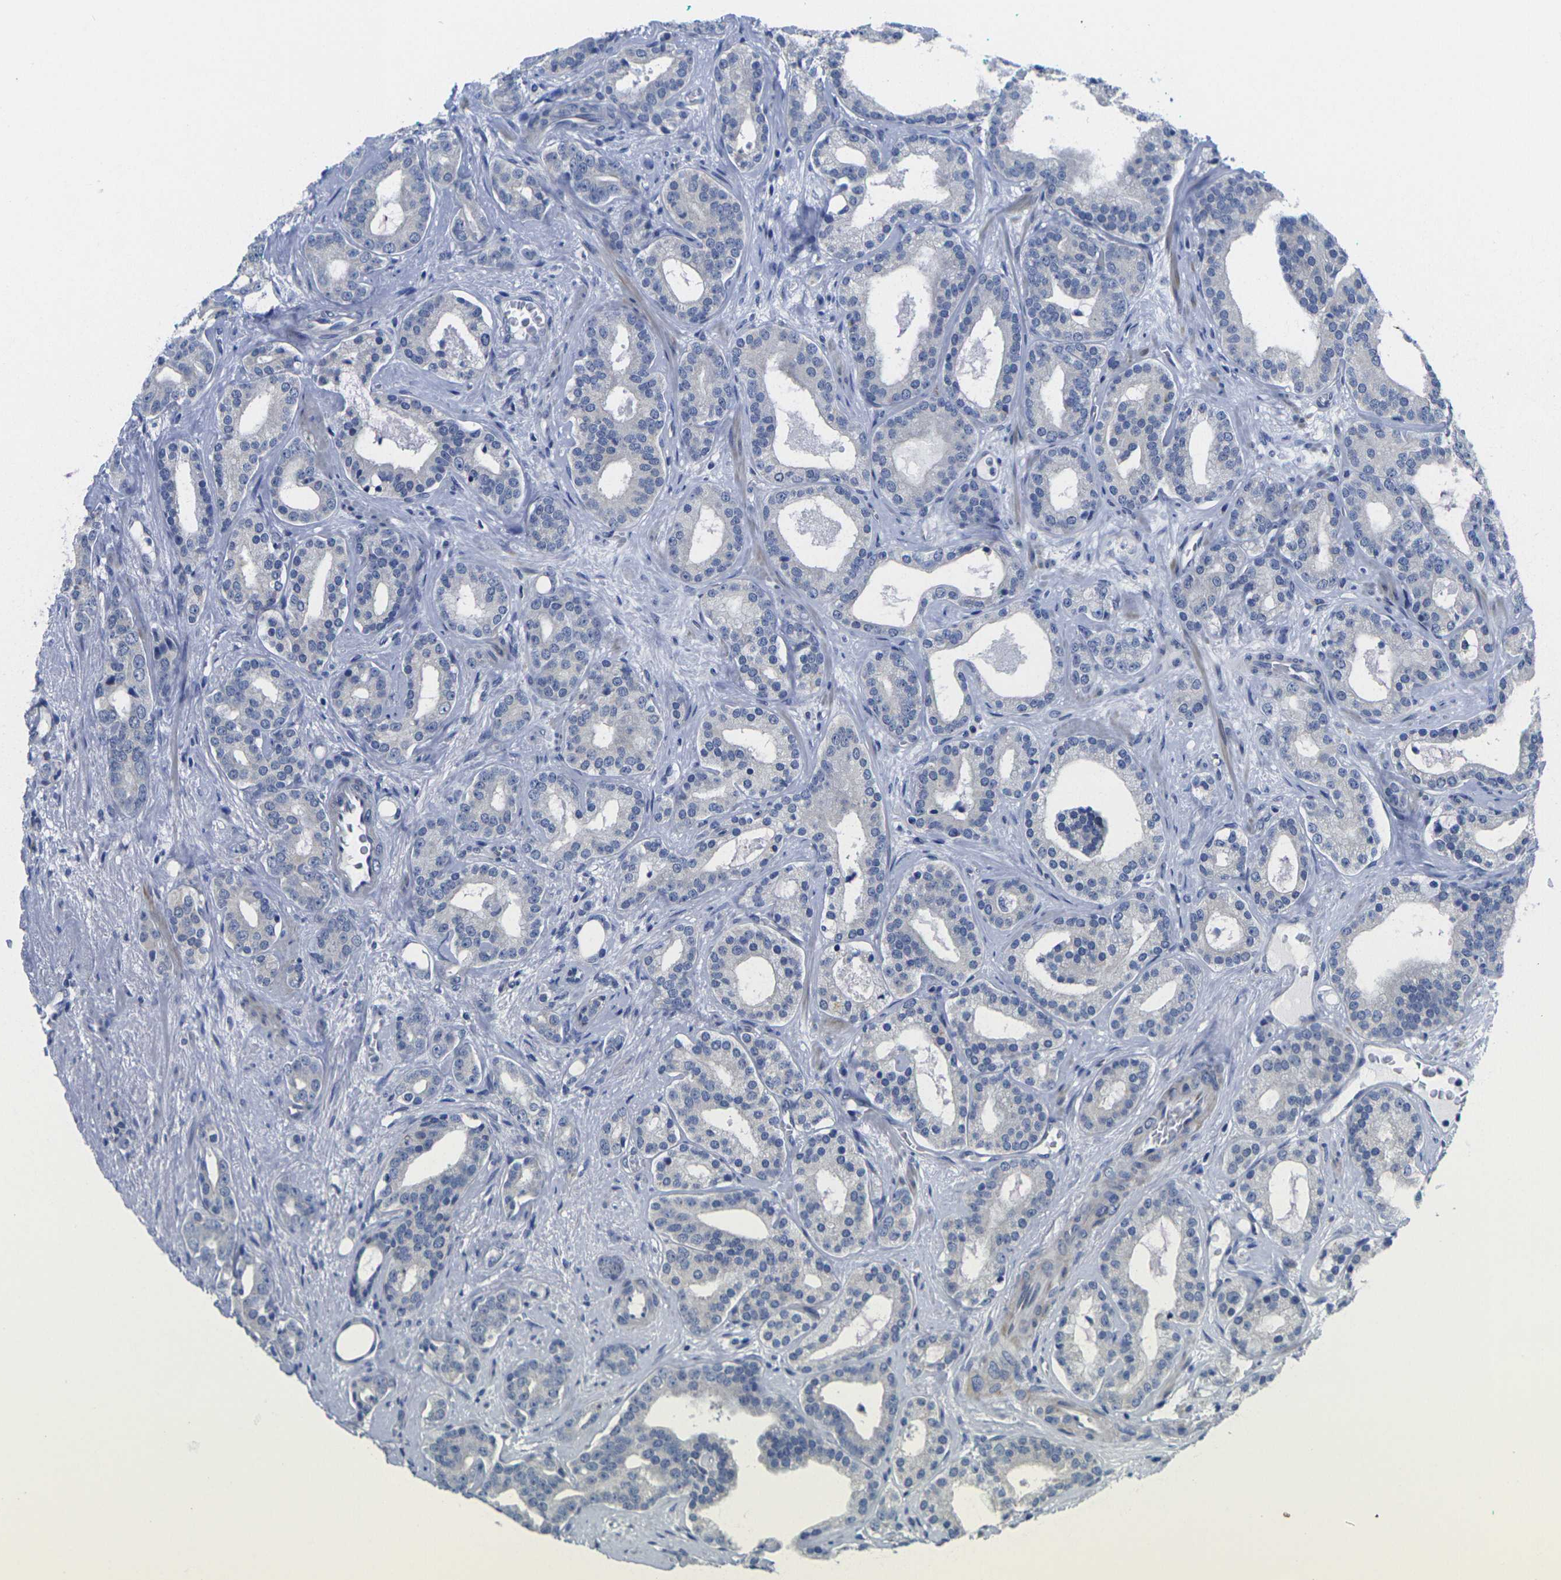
{"staining": {"intensity": "negative", "quantity": "none", "location": "none"}, "tissue": "prostate cancer", "cell_type": "Tumor cells", "image_type": "cancer", "snomed": [{"axis": "morphology", "description": "Adenocarcinoma, Low grade"}, {"axis": "topography", "description": "Prostate"}], "caption": "IHC micrograph of neoplastic tissue: human low-grade adenocarcinoma (prostate) stained with DAB (3,3'-diaminobenzidine) displays no significant protein staining in tumor cells.", "gene": "CRK", "patient": {"sex": "male", "age": 63}}